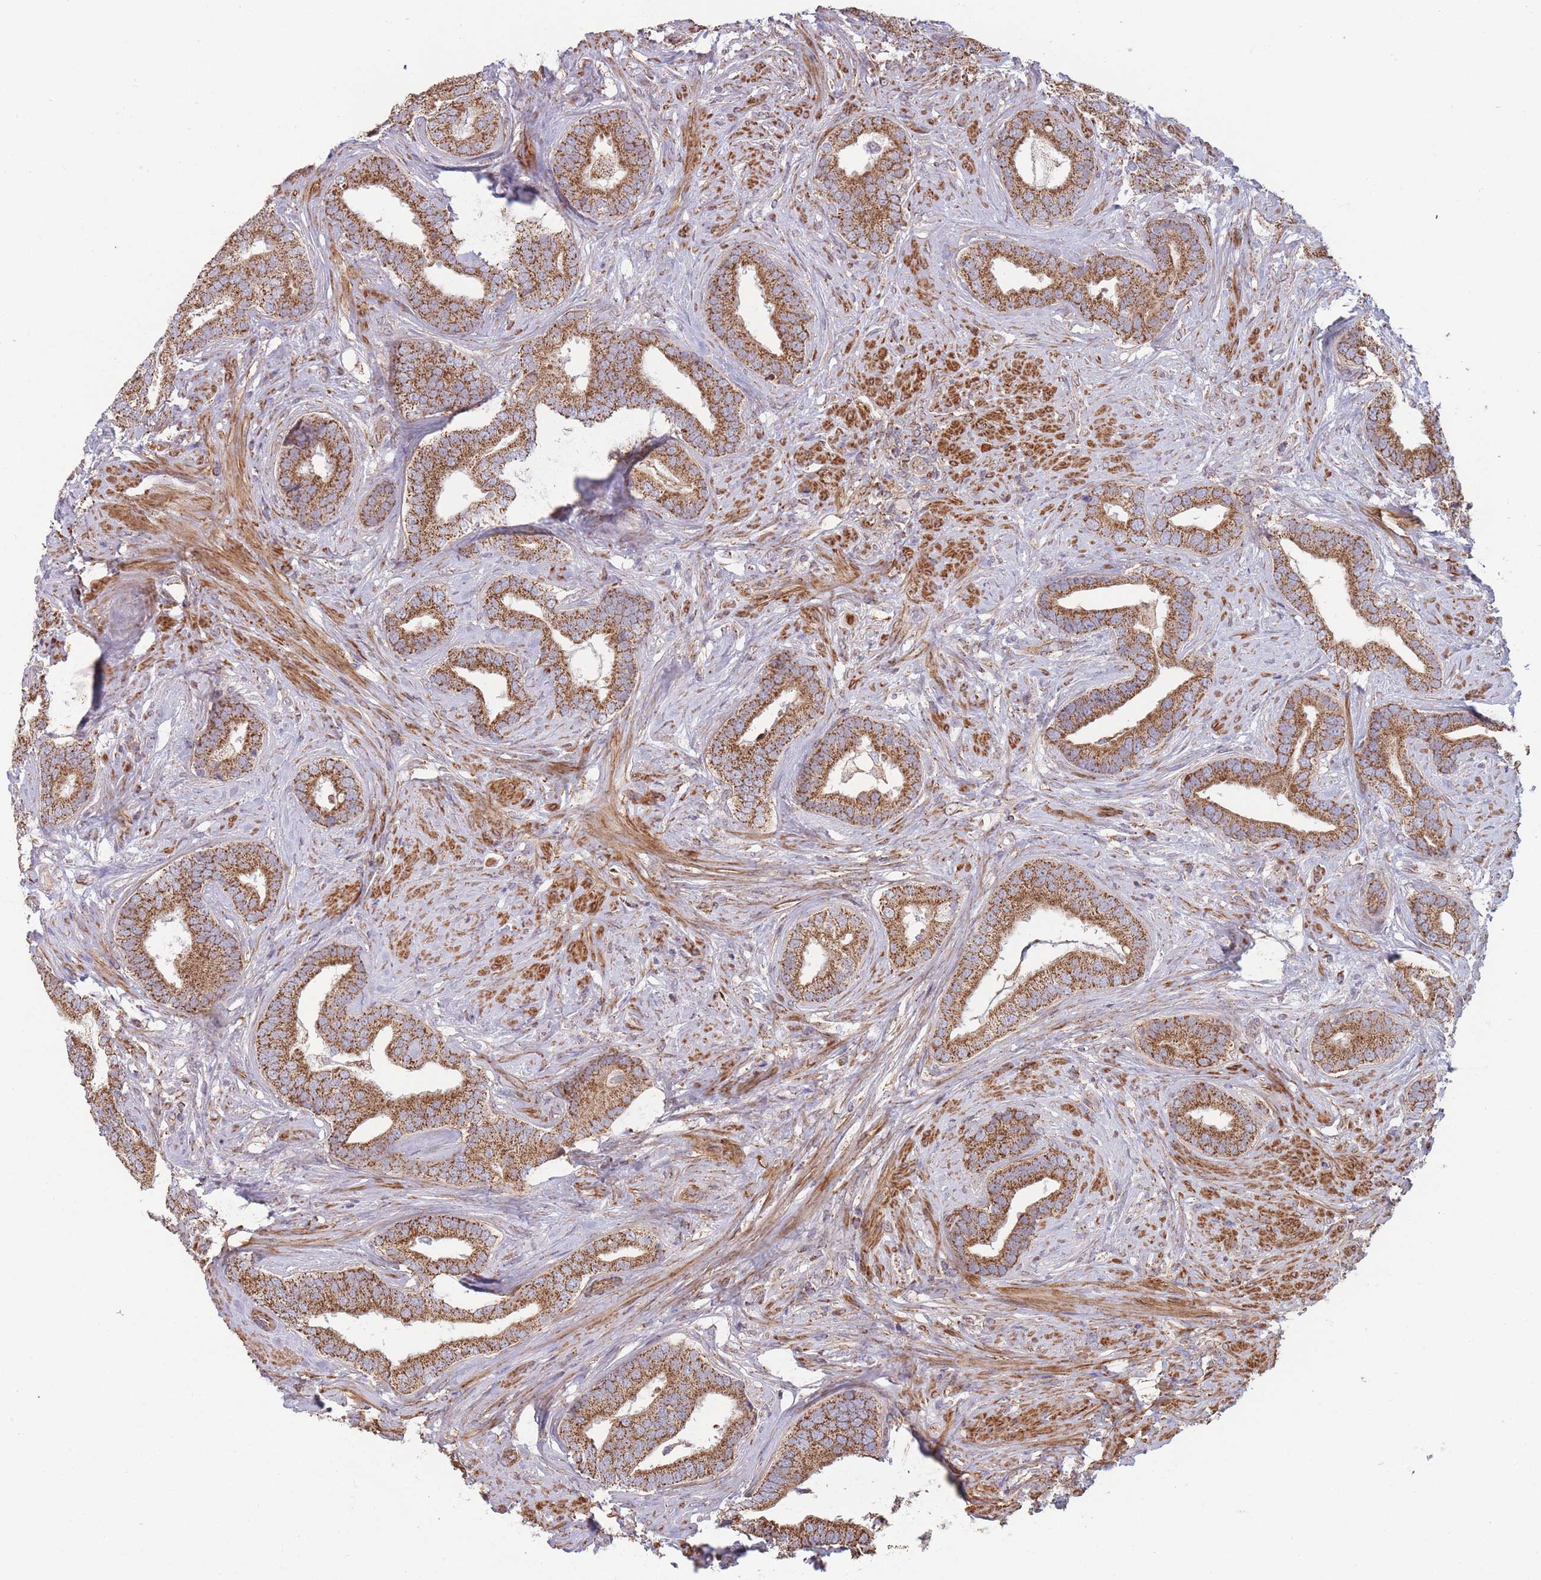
{"staining": {"intensity": "strong", "quantity": ">75%", "location": "cytoplasmic/membranous"}, "tissue": "prostate cancer", "cell_type": "Tumor cells", "image_type": "cancer", "snomed": [{"axis": "morphology", "description": "Adenocarcinoma, High grade"}, {"axis": "topography", "description": "Prostate"}], "caption": "Immunohistochemical staining of prostate cancer (adenocarcinoma (high-grade)) shows high levels of strong cytoplasmic/membranous protein staining in about >75% of tumor cells. The staining was performed using DAB (3,3'-diaminobenzidine) to visualize the protein expression in brown, while the nuclei were stained in blue with hematoxylin (Magnification: 20x).", "gene": "KIF16B", "patient": {"sex": "male", "age": 55}}